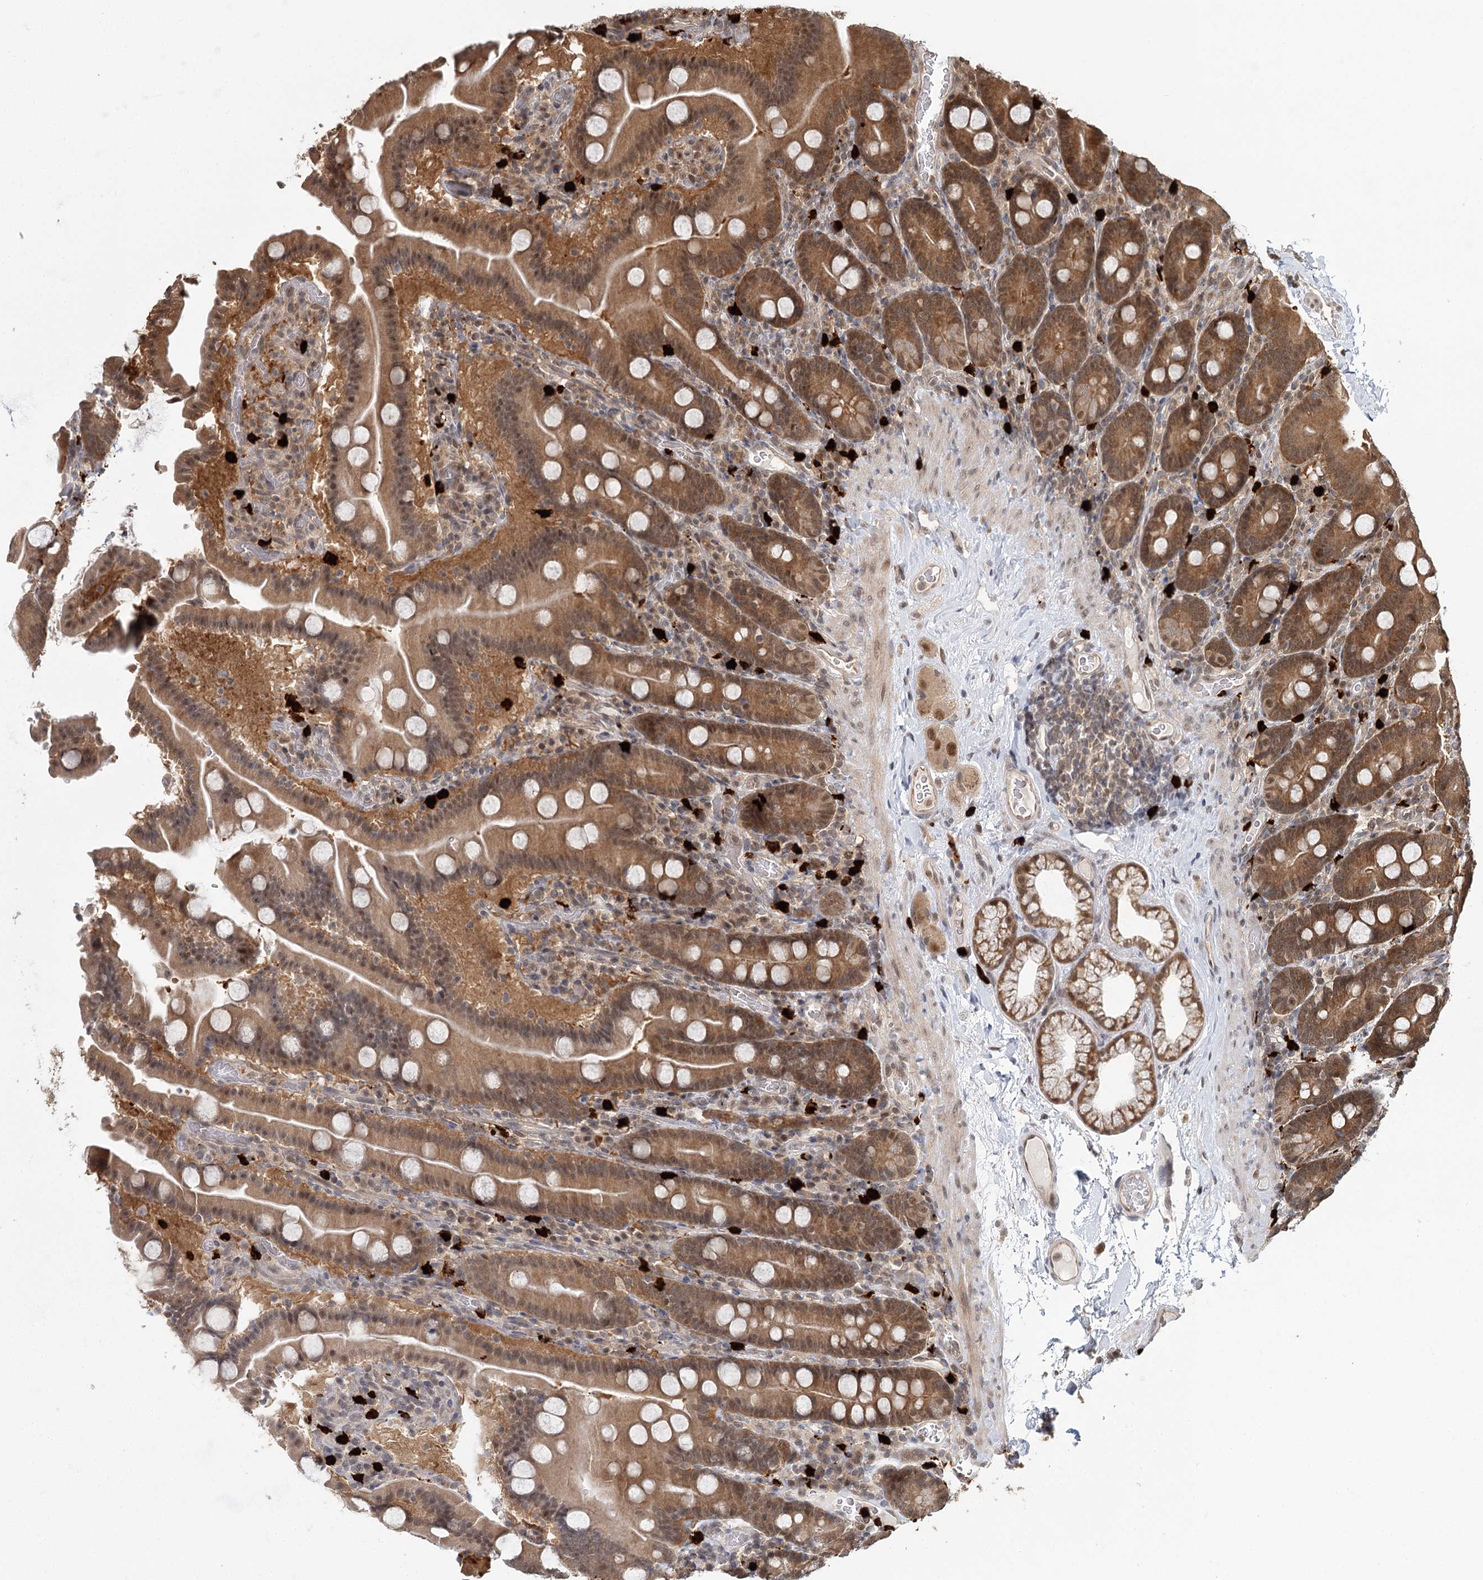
{"staining": {"intensity": "moderate", "quantity": ">75%", "location": "cytoplasmic/membranous,nuclear"}, "tissue": "duodenum", "cell_type": "Glandular cells", "image_type": "normal", "snomed": [{"axis": "morphology", "description": "Normal tissue, NOS"}, {"axis": "topography", "description": "Duodenum"}], "caption": "Human duodenum stained with a brown dye exhibits moderate cytoplasmic/membranous,nuclear positive staining in about >75% of glandular cells.", "gene": "N6AMT1", "patient": {"sex": "male", "age": 55}}